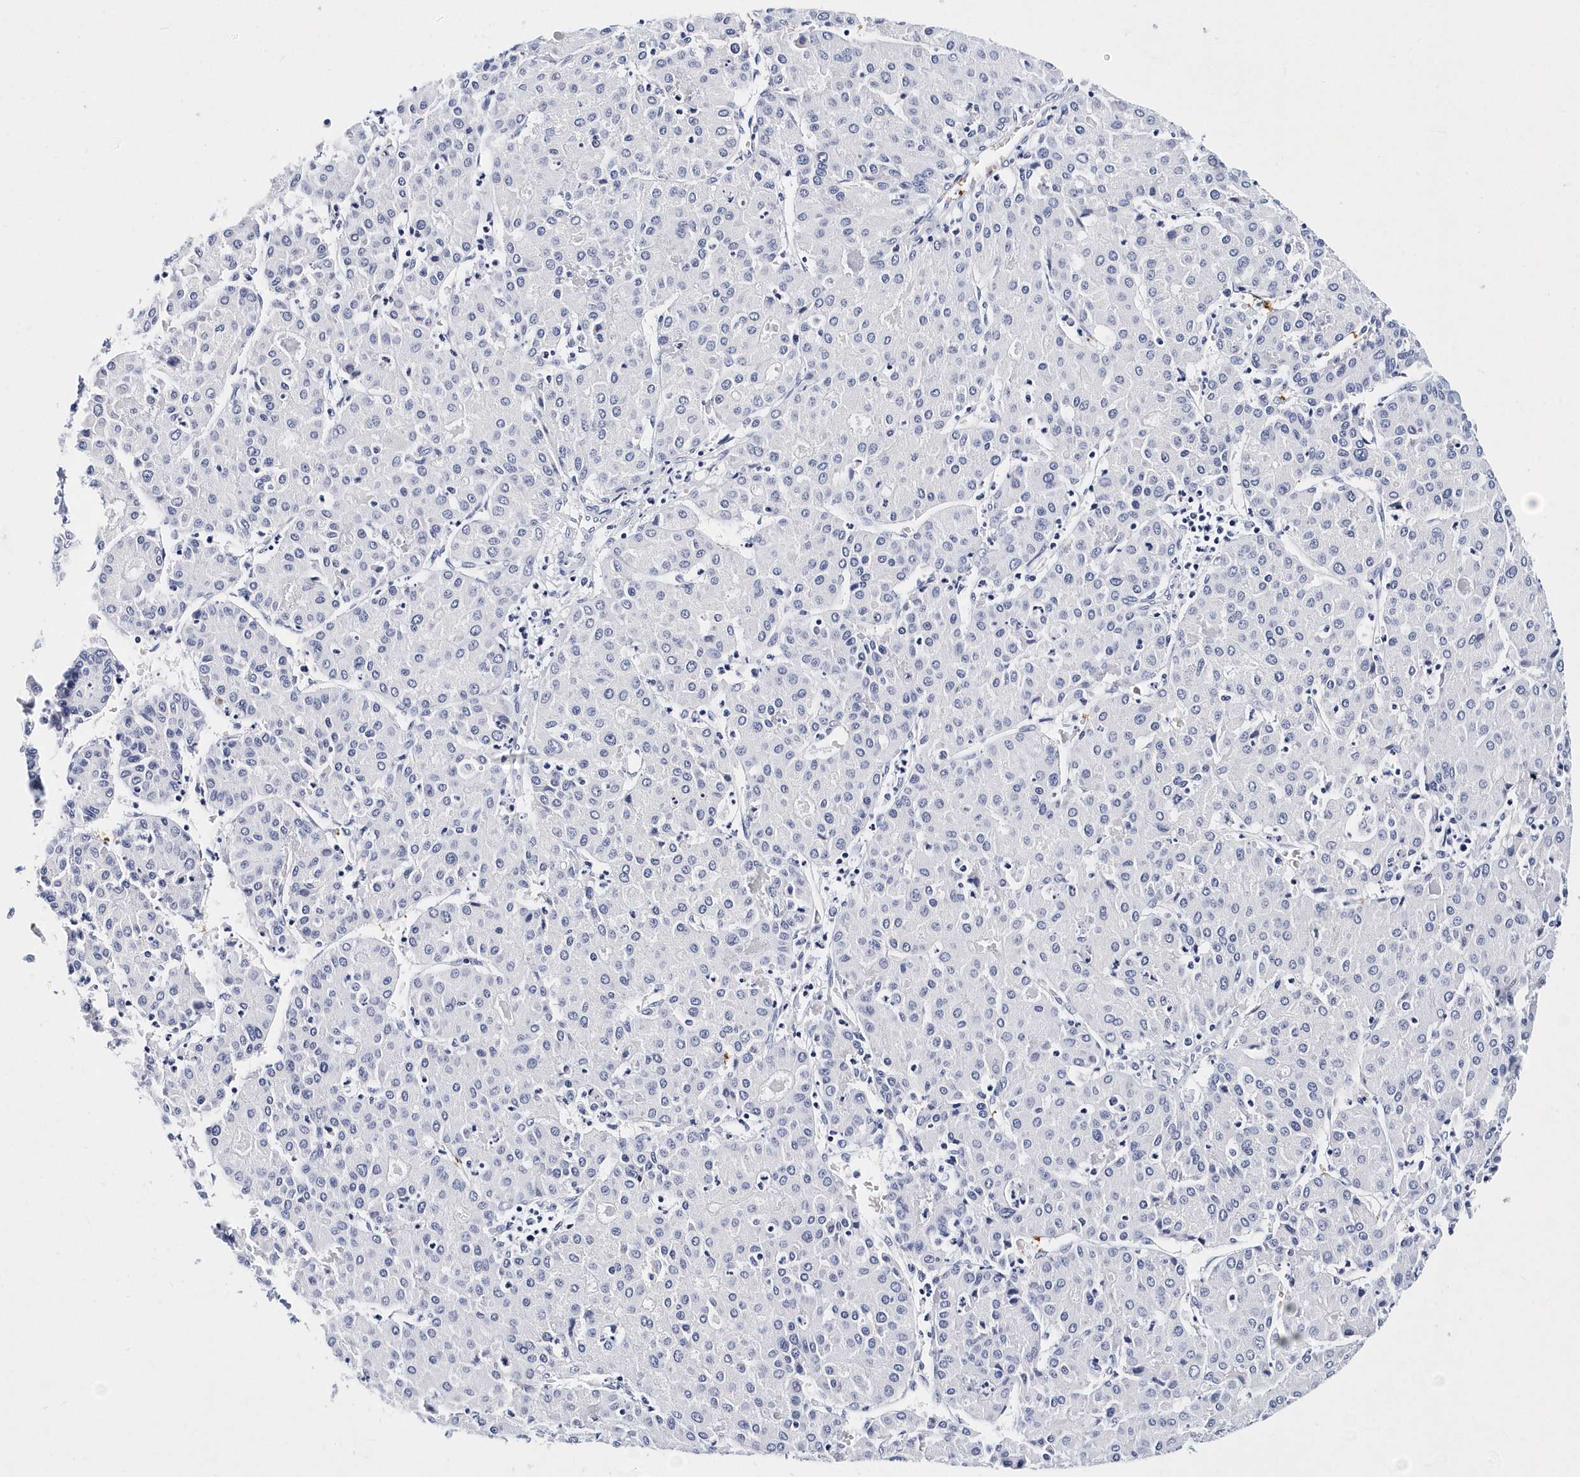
{"staining": {"intensity": "negative", "quantity": "none", "location": "none"}, "tissue": "liver cancer", "cell_type": "Tumor cells", "image_type": "cancer", "snomed": [{"axis": "morphology", "description": "Carcinoma, Hepatocellular, NOS"}, {"axis": "topography", "description": "Liver"}], "caption": "Liver cancer (hepatocellular carcinoma) stained for a protein using immunohistochemistry shows no expression tumor cells.", "gene": "ITGA2B", "patient": {"sex": "male", "age": 65}}